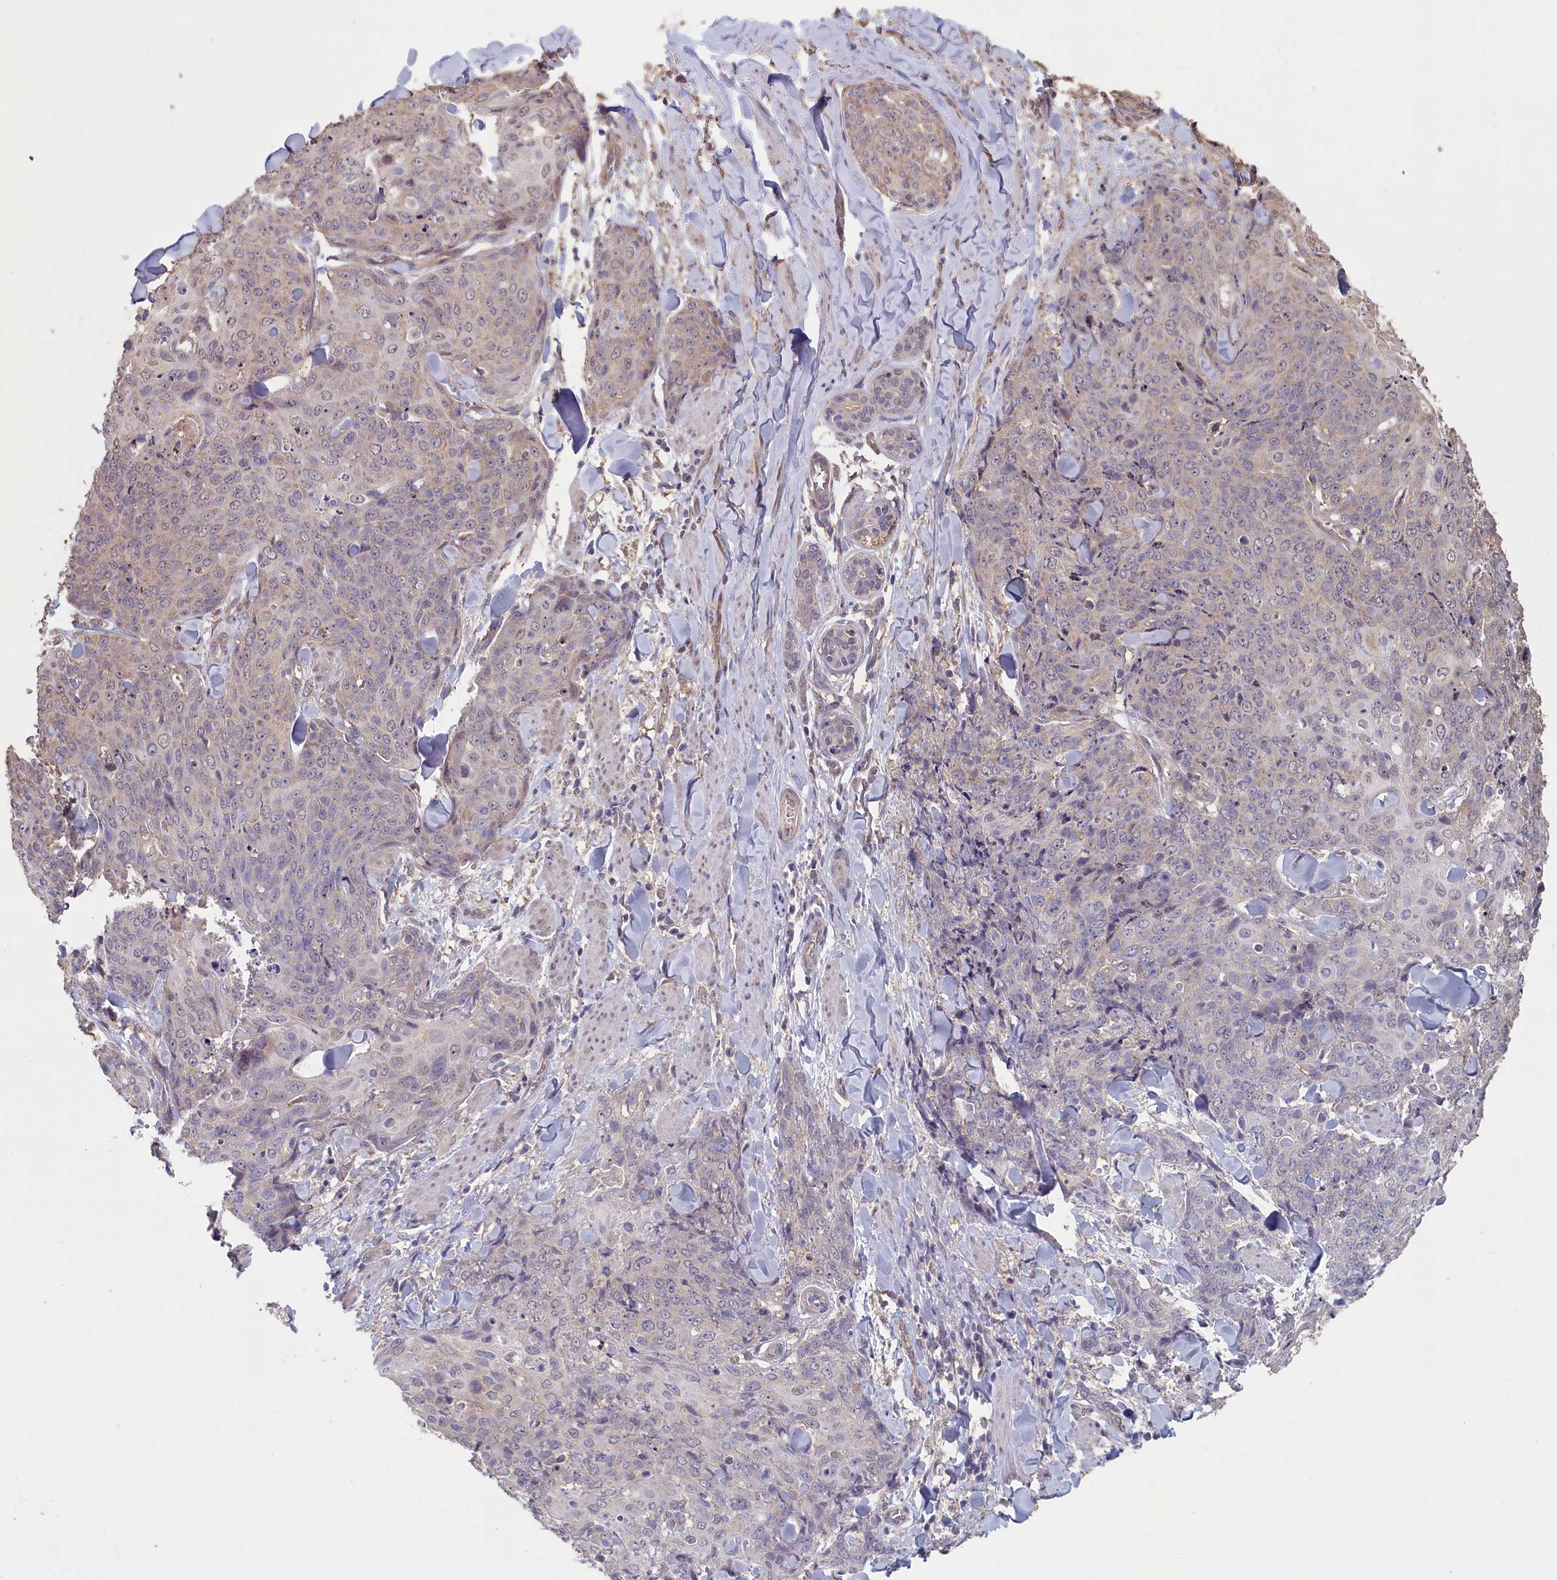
{"staining": {"intensity": "negative", "quantity": "none", "location": "none"}, "tissue": "skin cancer", "cell_type": "Tumor cells", "image_type": "cancer", "snomed": [{"axis": "morphology", "description": "Squamous cell carcinoma, NOS"}, {"axis": "topography", "description": "Skin"}, {"axis": "topography", "description": "Vulva"}], "caption": "An immunohistochemistry image of skin cancer (squamous cell carcinoma) is shown. There is no staining in tumor cells of skin cancer (squamous cell carcinoma).", "gene": "STX16", "patient": {"sex": "female", "age": 85}}